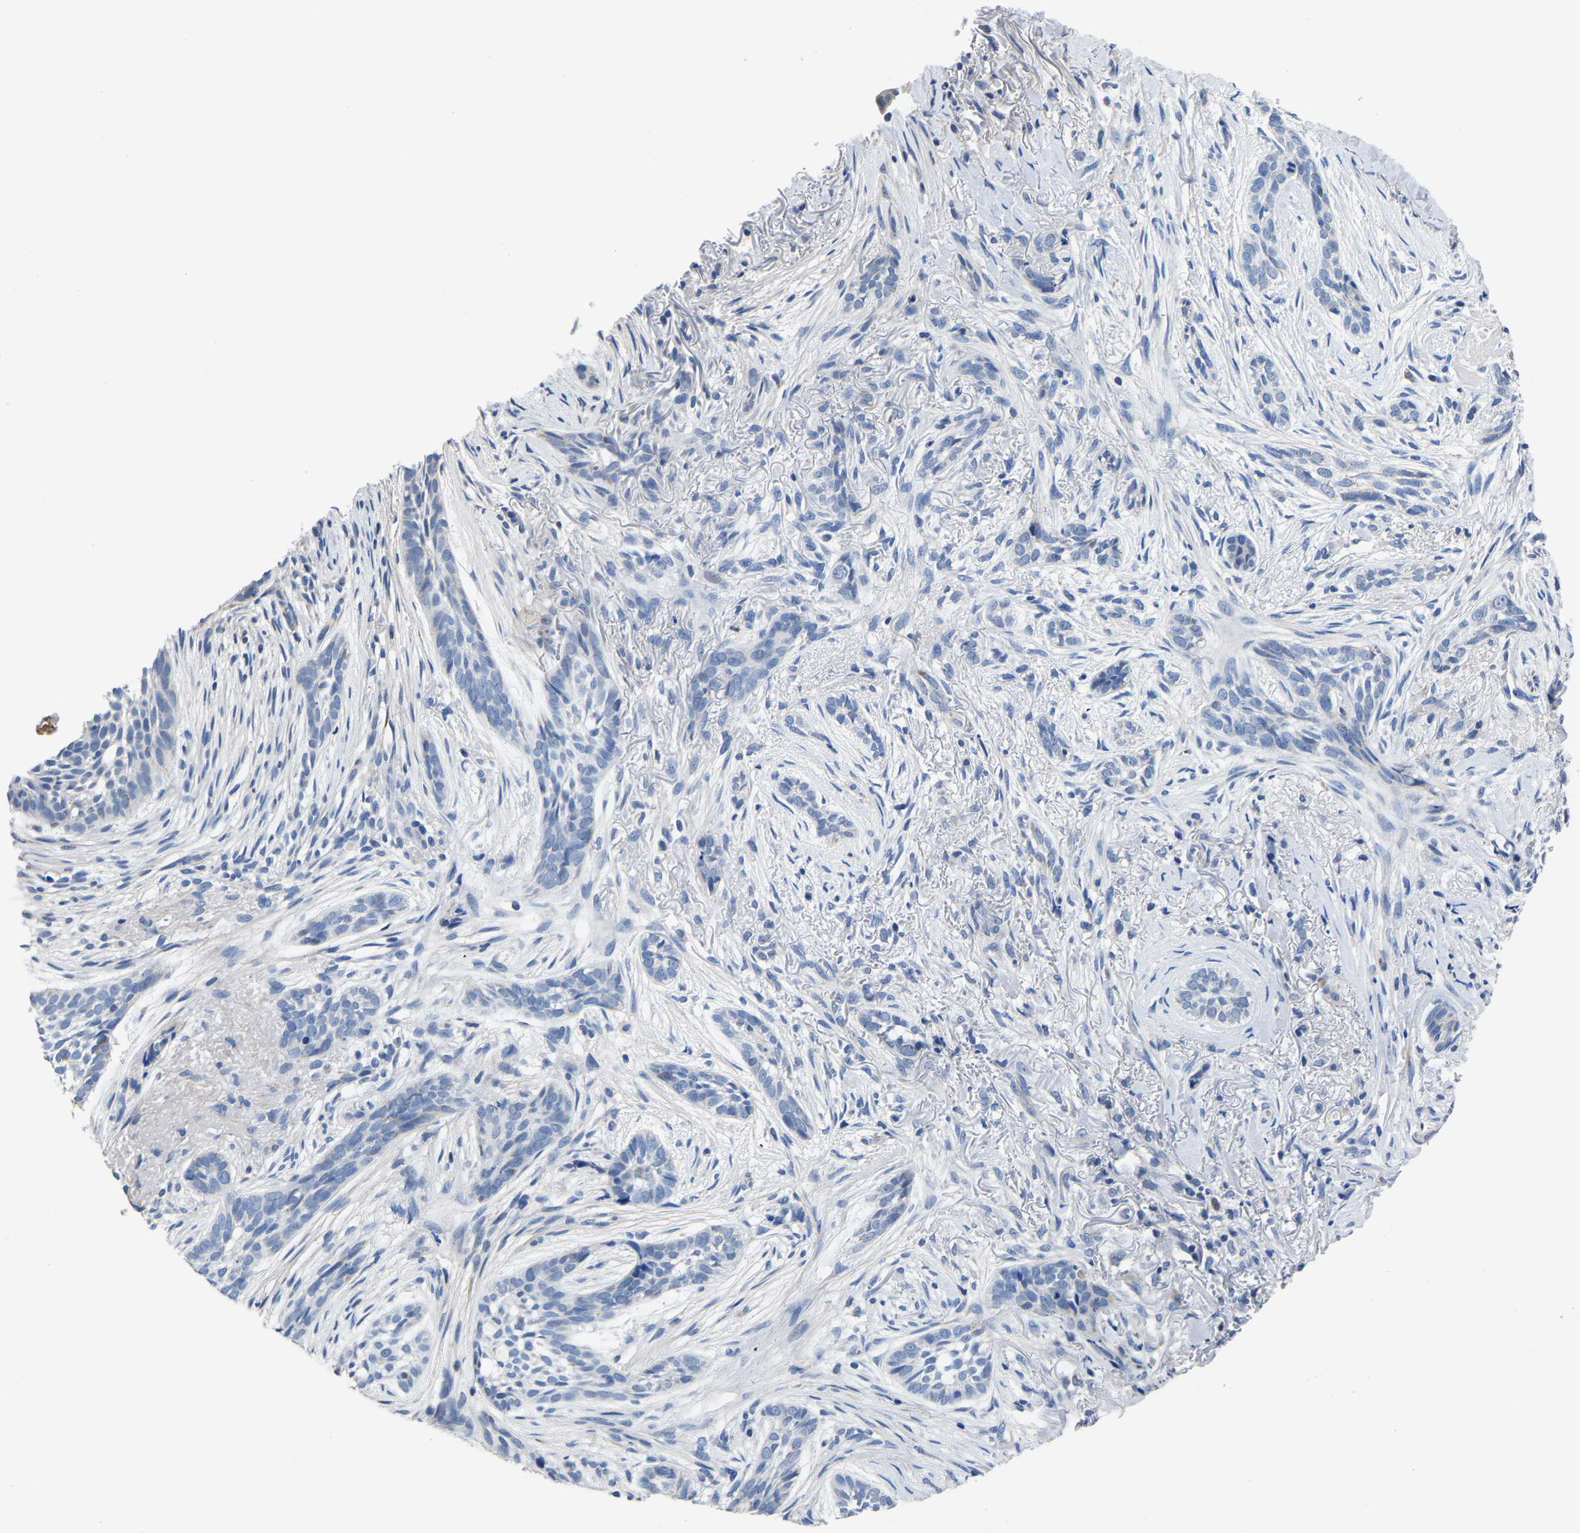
{"staining": {"intensity": "negative", "quantity": "none", "location": "none"}, "tissue": "skin cancer", "cell_type": "Tumor cells", "image_type": "cancer", "snomed": [{"axis": "morphology", "description": "Basal cell carcinoma"}, {"axis": "topography", "description": "Skin"}], "caption": "Immunohistochemical staining of skin cancer exhibits no significant positivity in tumor cells.", "gene": "FGD5", "patient": {"sex": "female", "age": 88}}